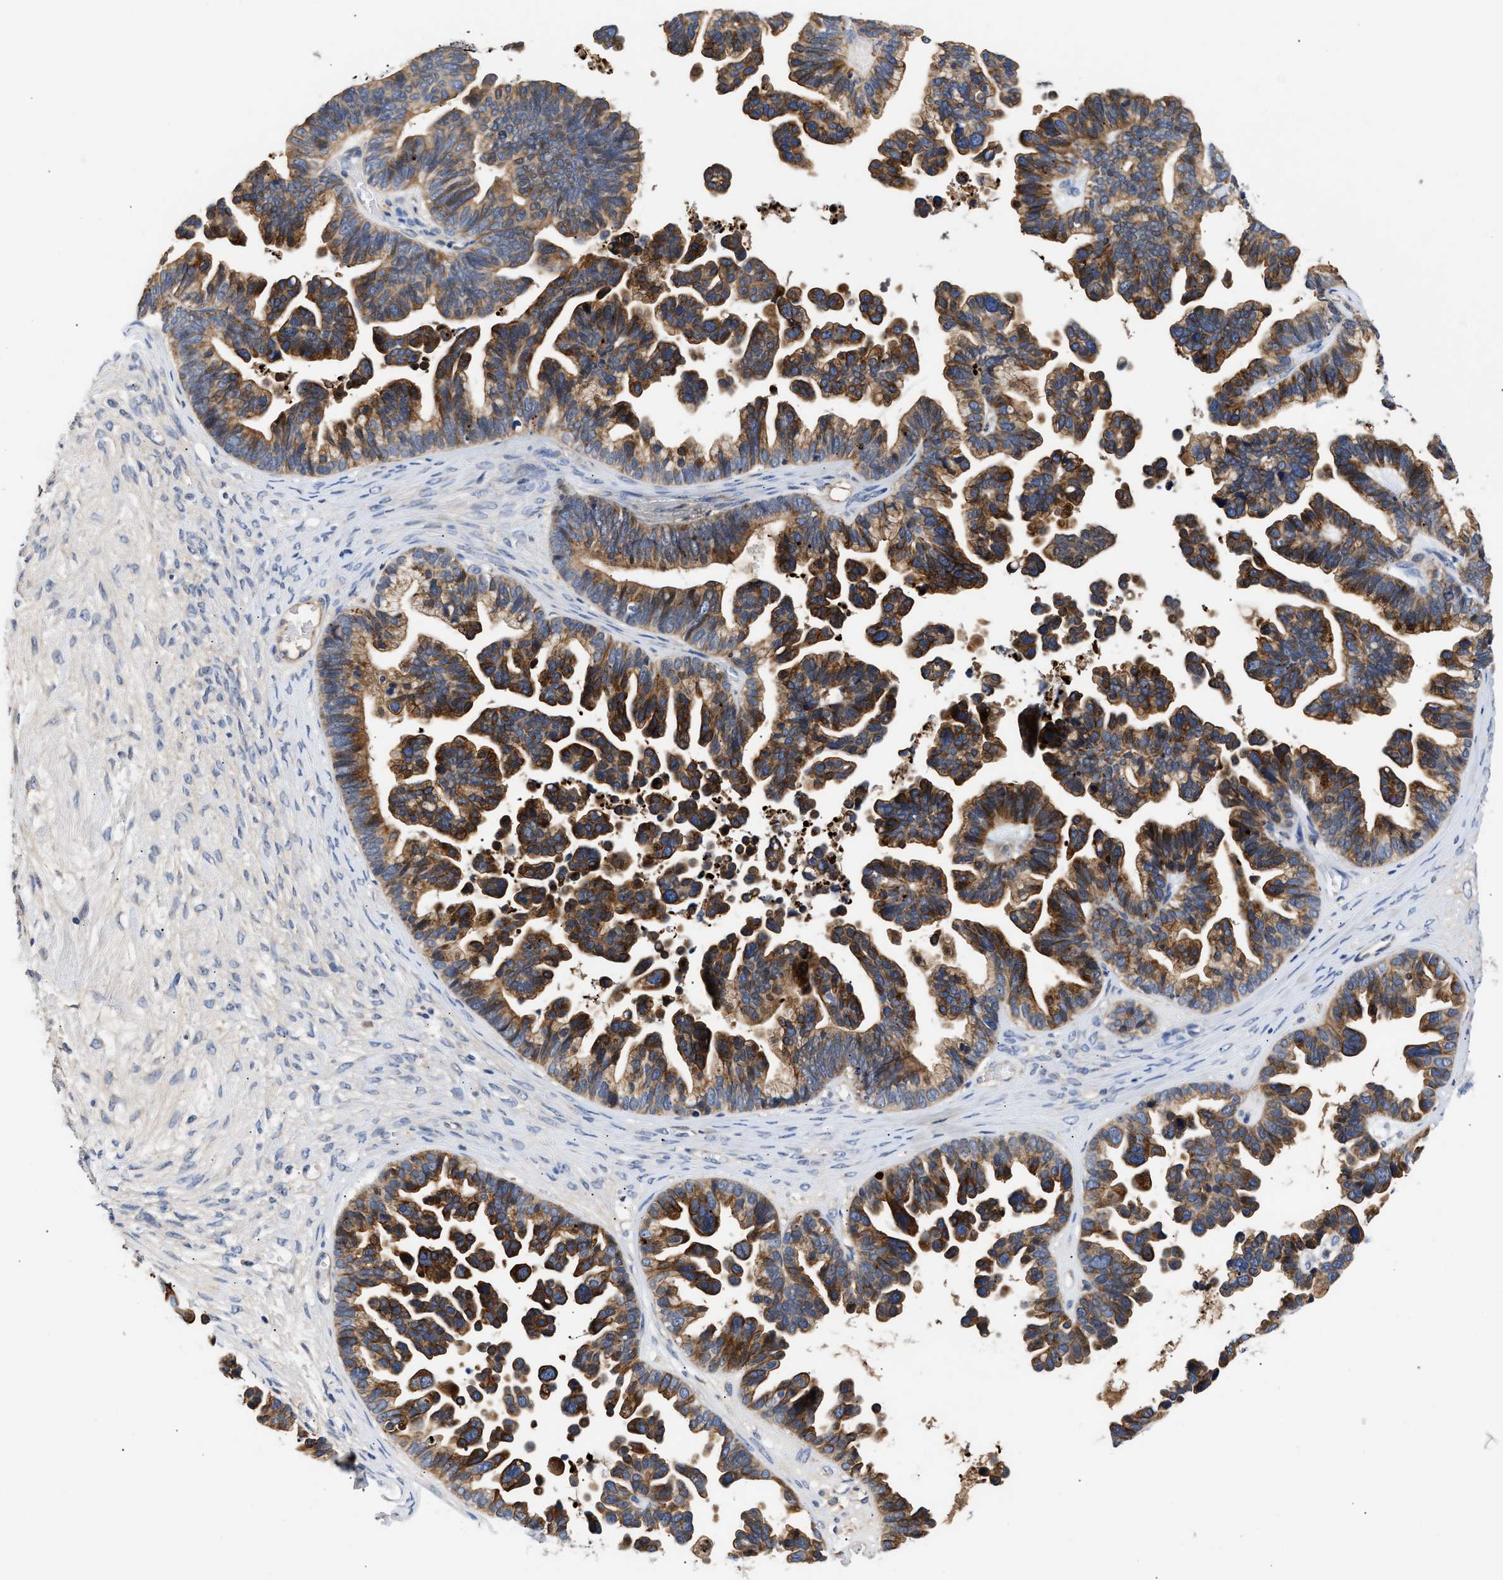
{"staining": {"intensity": "strong", "quantity": "25%-75%", "location": "cytoplasmic/membranous"}, "tissue": "ovarian cancer", "cell_type": "Tumor cells", "image_type": "cancer", "snomed": [{"axis": "morphology", "description": "Cystadenocarcinoma, serous, NOS"}, {"axis": "topography", "description": "Ovary"}], "caption": "Approximately 25%-75% of tumor cells in human serous cystadenocarcinoma (ovarian) display strong cytoplasmic/membranous protein expression as visualized by brown immunohistochemical staining.", "gene": "CCDC146", "patient": {"sex": "female", "age": 56}}